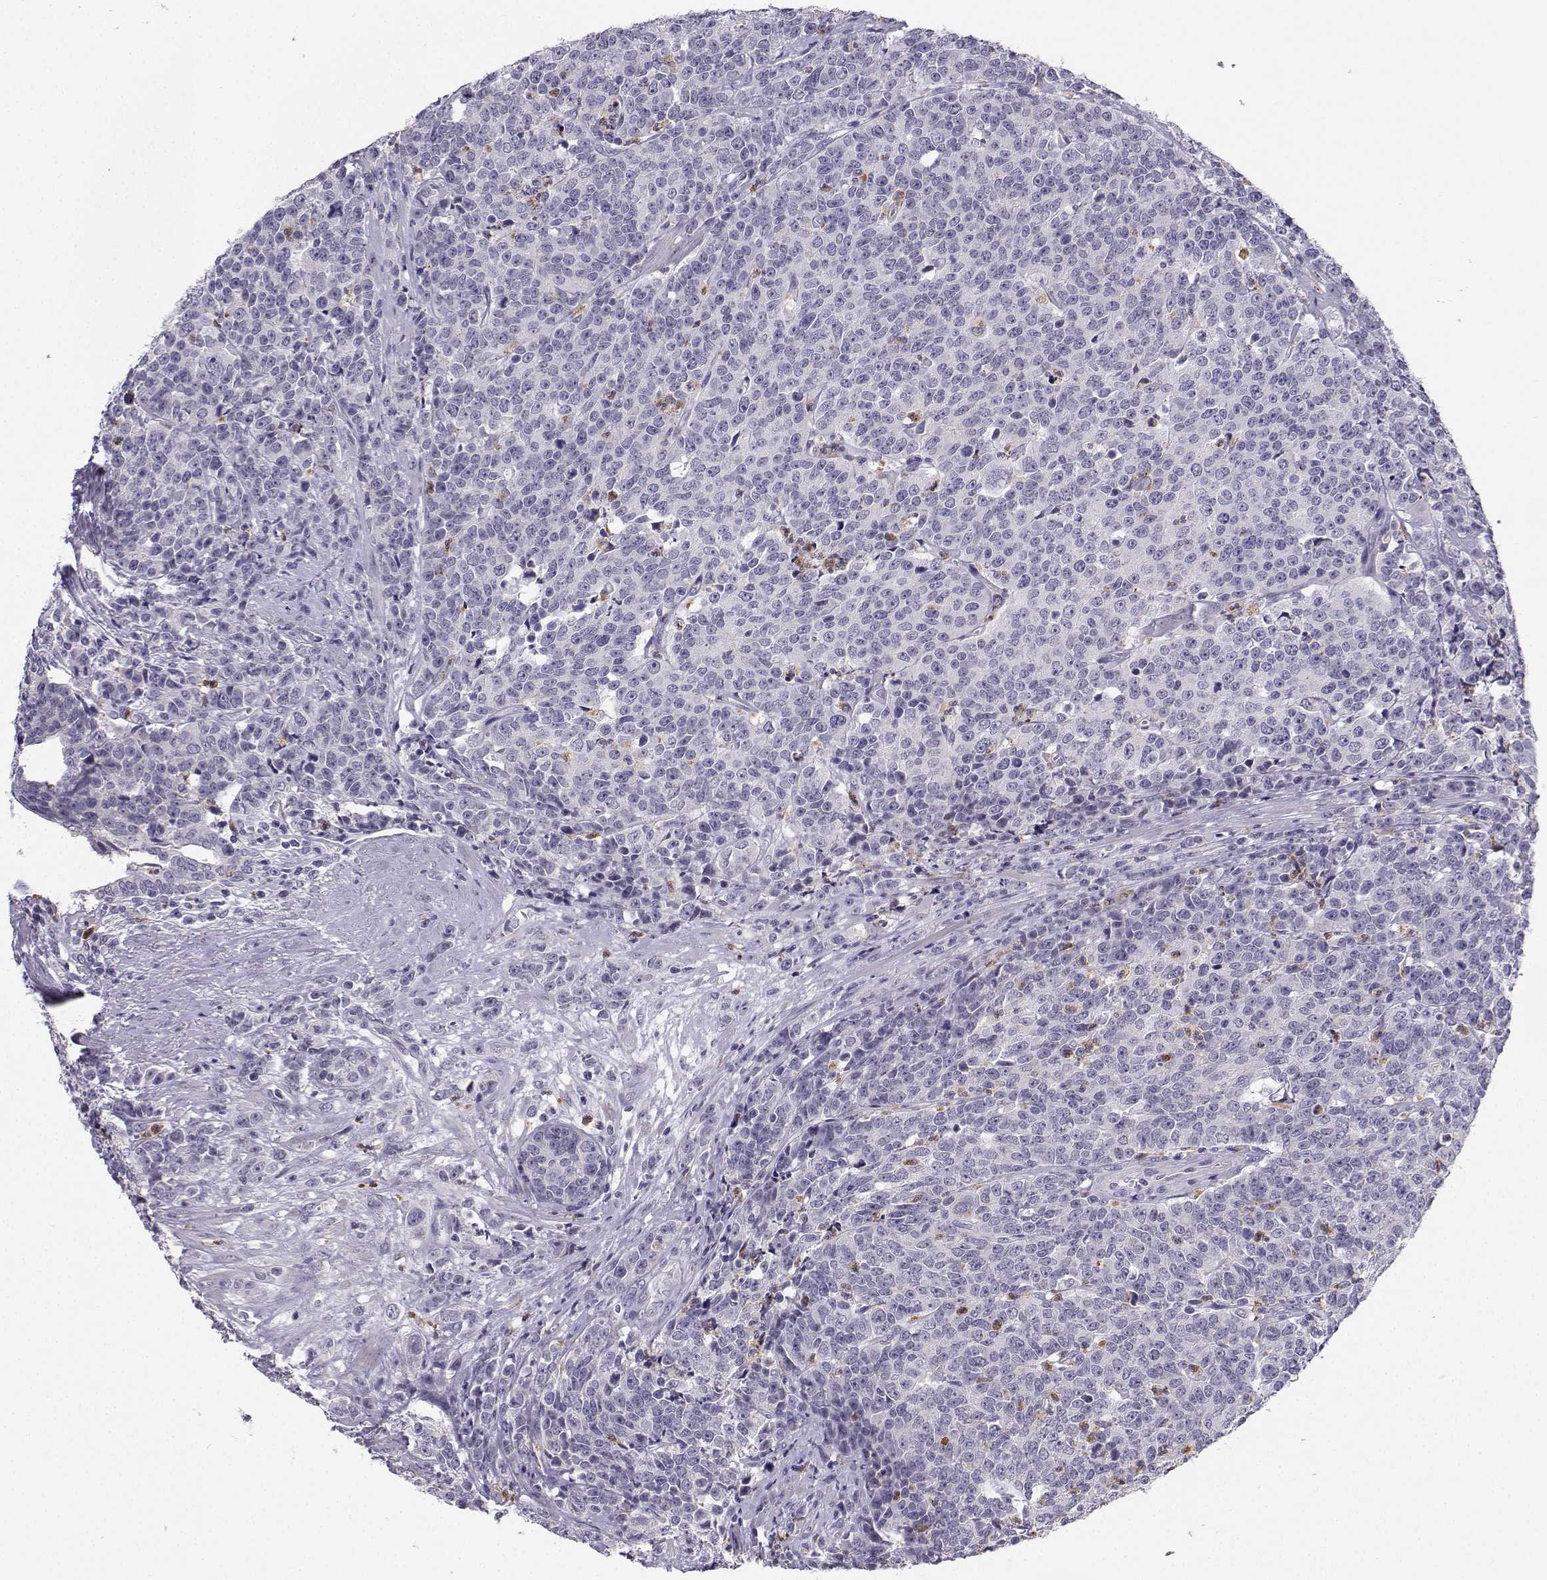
{"staining": {"intensity": "negative", "quantity": "none", "location": "none"}, "tissue": "prostate cancer", "cell_type": "Tumor cells", "image_type": "cancer", "snomed": [{"axis": "morphology", "description": "Adenocarcinoma, NOS"}, {"axis": "topography", "description": "Prostate"}], "caption": "A high-resolution image shows immunohistochemistry (IHC) staining of prostate adenocarcinoma, which exhibits no significant staining in tumor cells.", "gene": "CALY", "patient": {"sex": "male", "age": 67}}